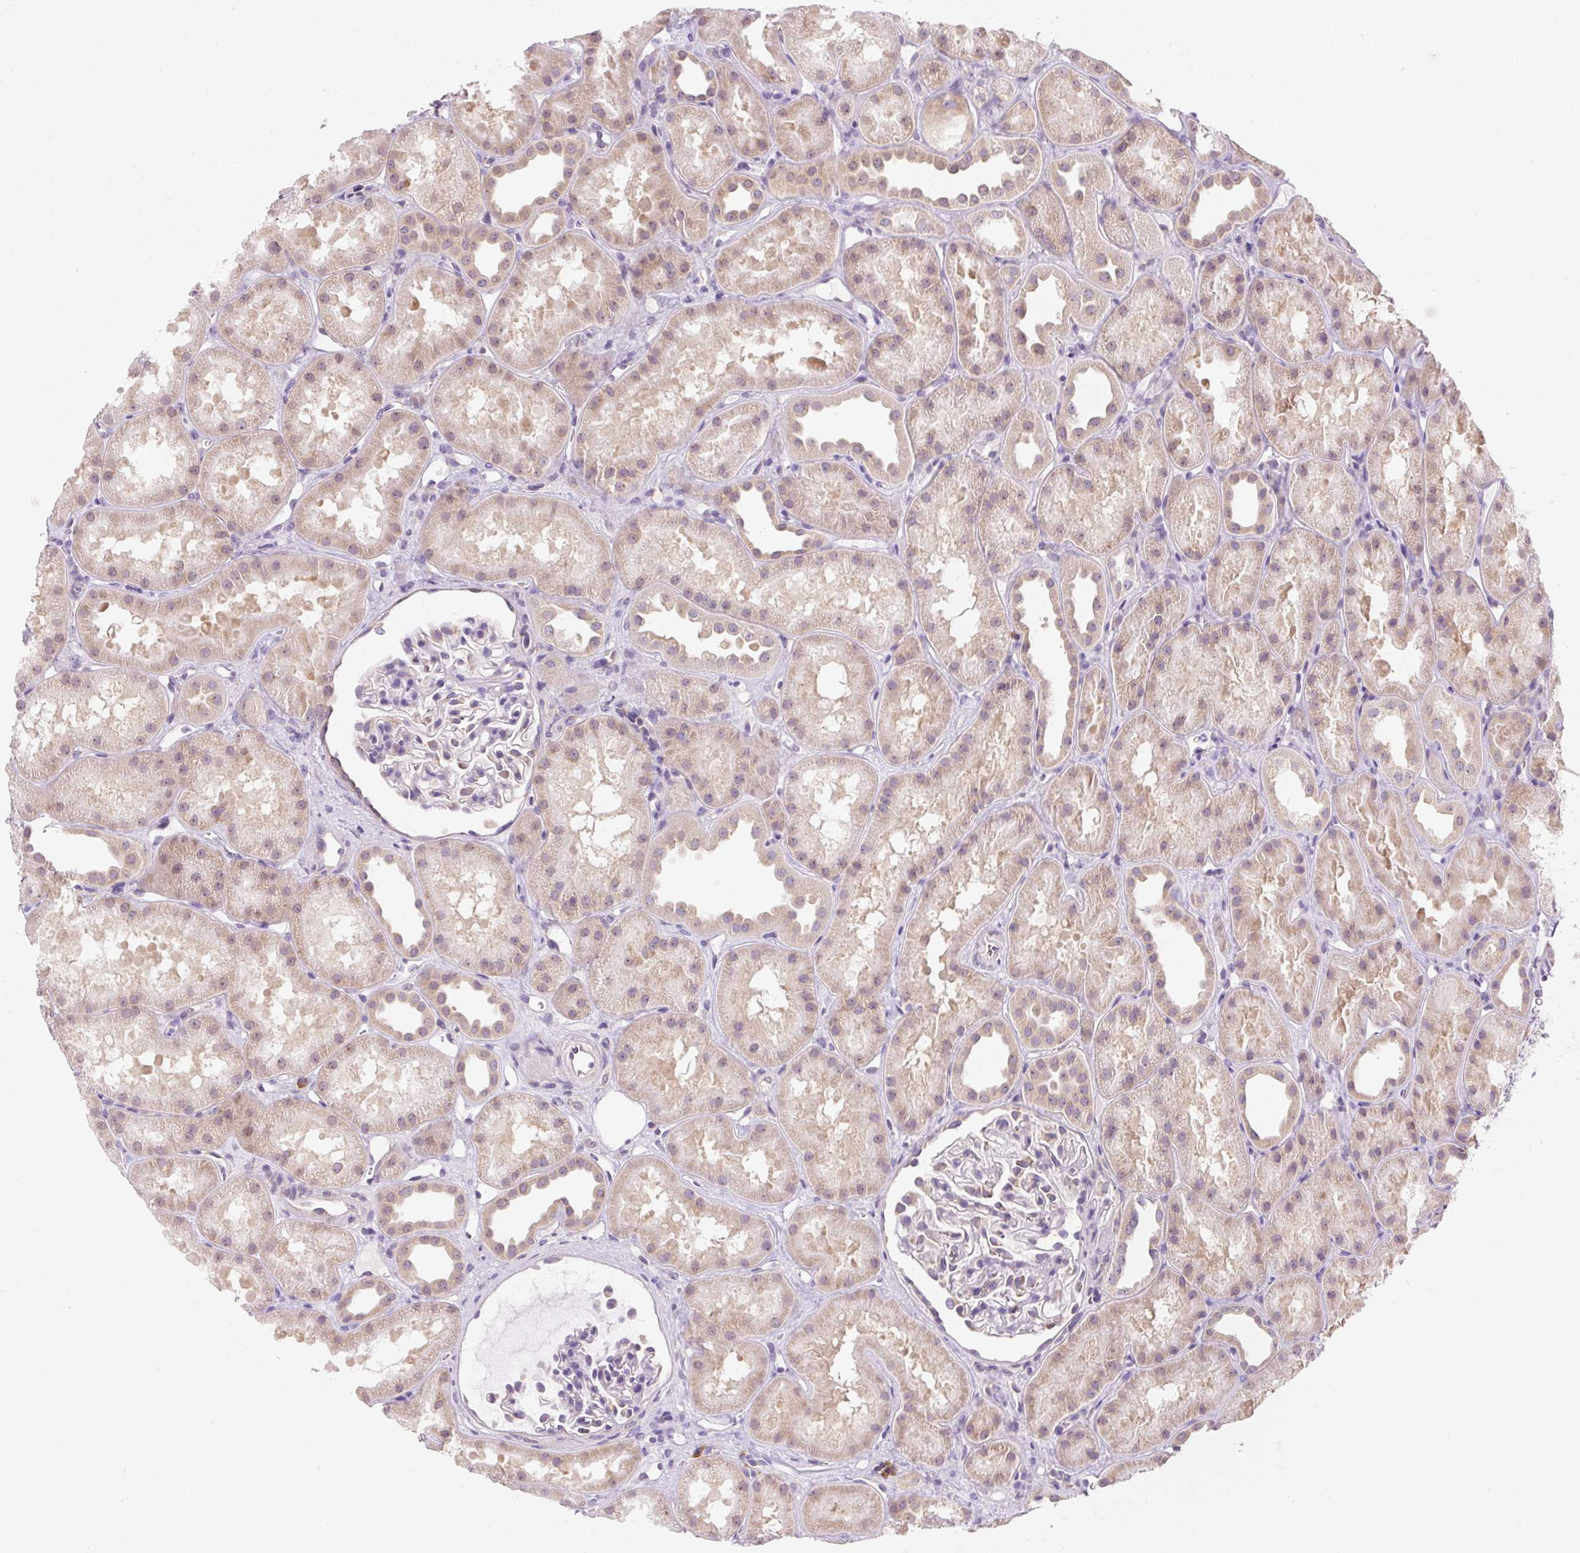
{"staining": {"intensity": "negative", "quantity": "none", "location": "none"}, "tissue": "kidney", "cell_type": "Cells in glomeruli", "image_type": "normal", "snomed": [{"axis": "morphology", "description": "Normal tissue, NOS"}, {"axis": "topography", "description": "Kidney"}], "caption": "This is a image of immunohistochemistry (IHC) staining of benign kidney, which shows no positivity in cells in glomeruli.", "gene": "RPL18A", "patient": {"sex": "male", "age": 61}}